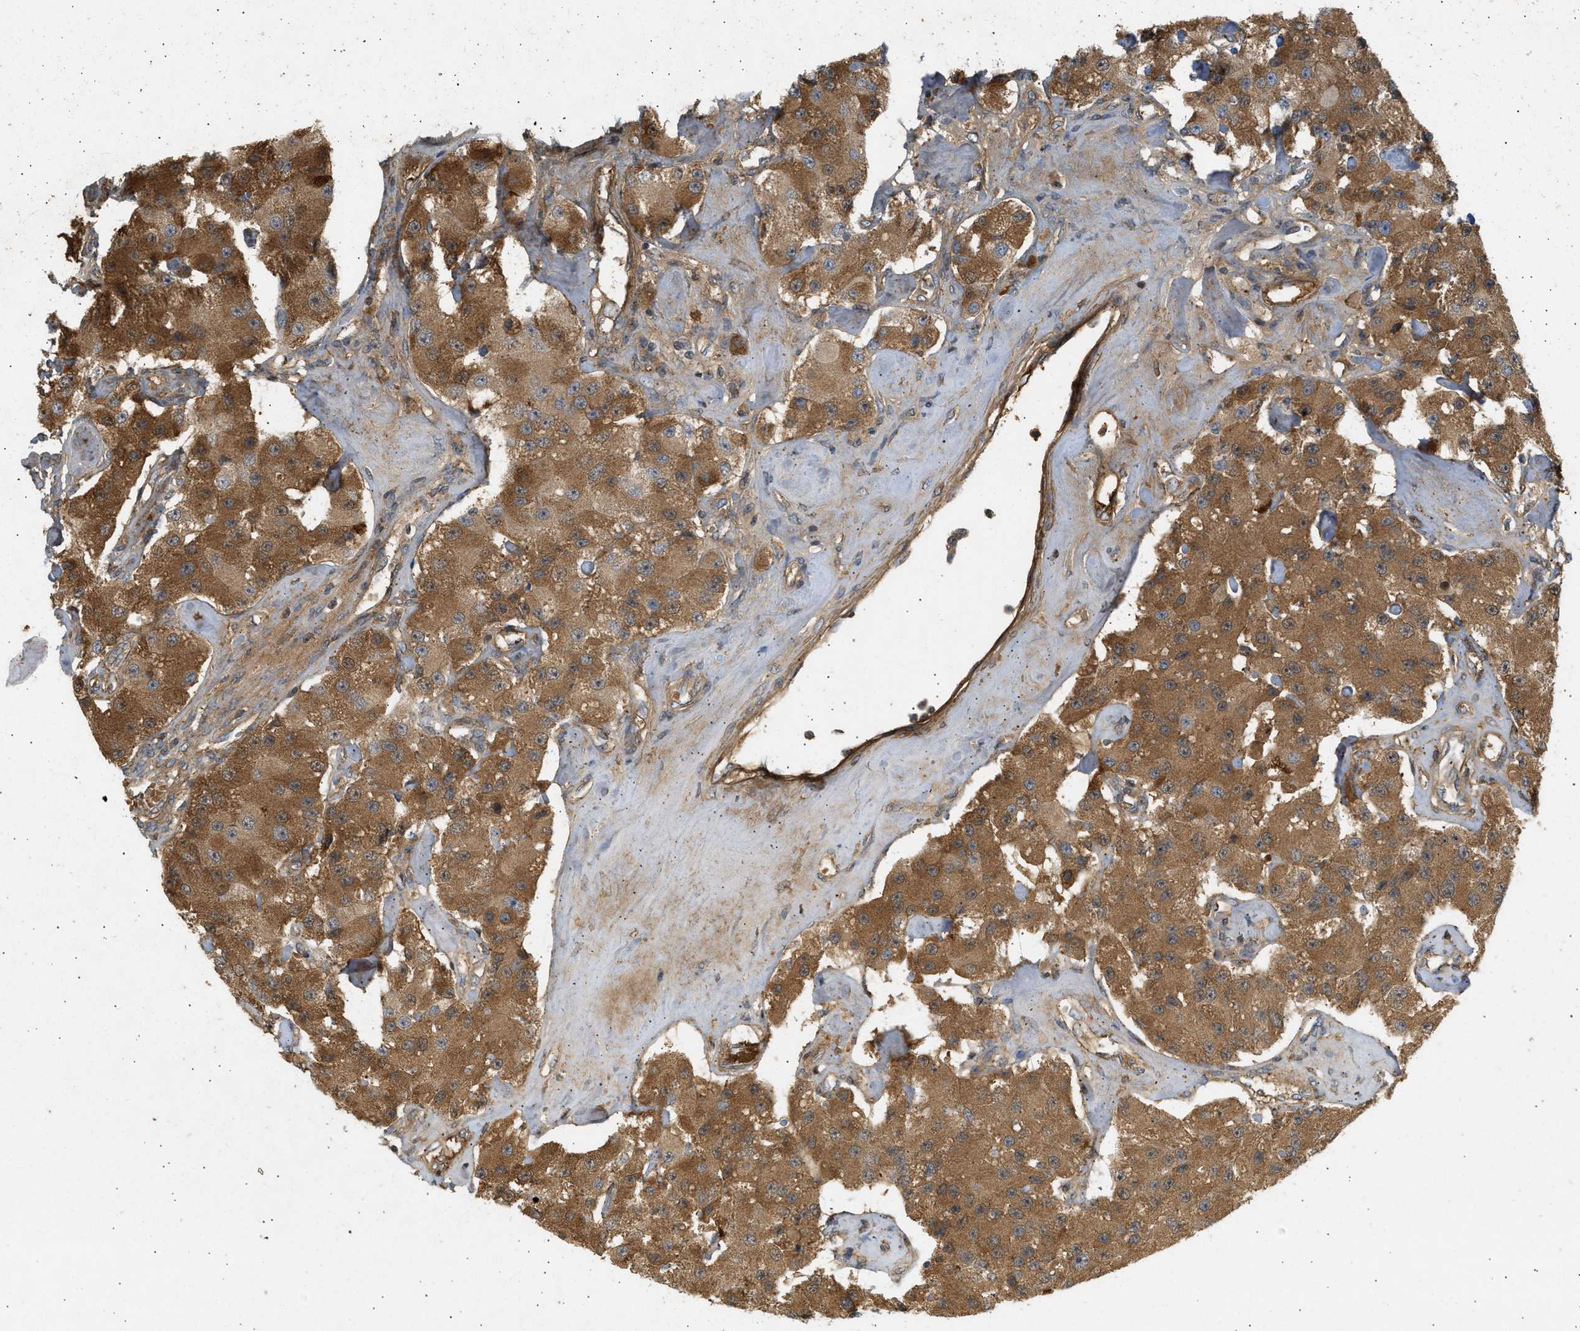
{"staining": {"intensity": "moderate", "quantity": ">75%", "location": "cytoplasmic/membranous"}, "tissue": "carcinoid", "cell_type": "Tumor cells", "image_type": "cancer", "snomed": [{"axis": "morphology", "description": "Carcinoid, malignant, NOS"}, {"axis": "topography", "description": "Pancreas"}], "caption": "Moderate cytoplasmic/membranous expression for a protein is identified in approximately >75% of tumor cells of carcinoid using immunohistochemistry.", "gene": "F8", "patient": {"sex": "male", "age": 41}}